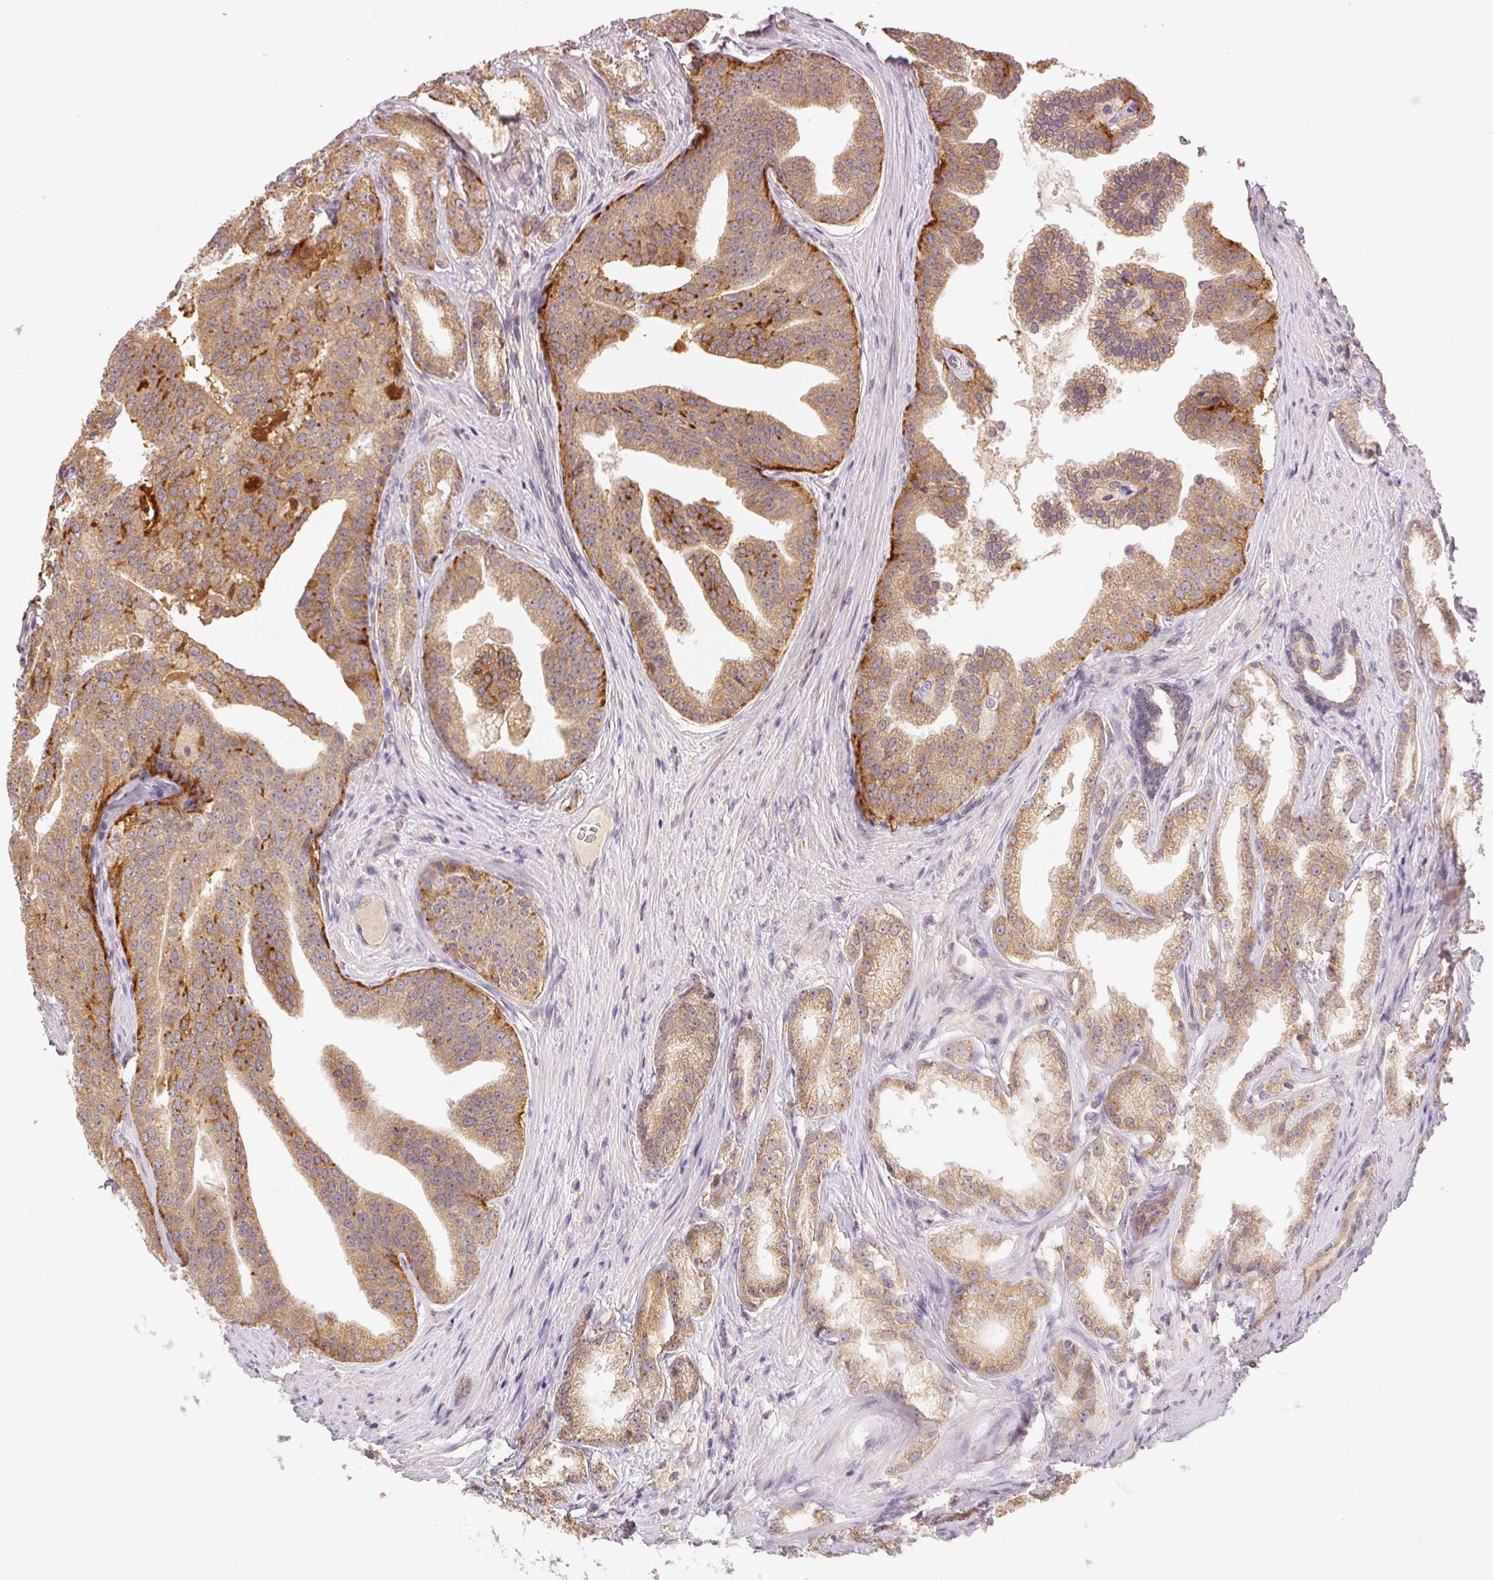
{"staining": {"intensity": "weak", "quantity": ">75%", "location": "cytoplasmic/membranous"}, "tissue": "prostate cancer", "cell_type": "Tumor cells", "image_type": "cancer", "snomed": [{"axis": "morphology", "description": "Adenocarcinoma, Low grade"}, {"axis": "topography", "description": "Prostate"}], "caption": "IHC (DAB (3,3'-diaminobenzidine)) staining of low-grade adenocarcinoma (prostate) displays weak cytoplasmic/membranous protein staining in about >75% of tumor cells.", "gene": "SEZ6L2", "patient": {"sex": "male", "age": 65}}